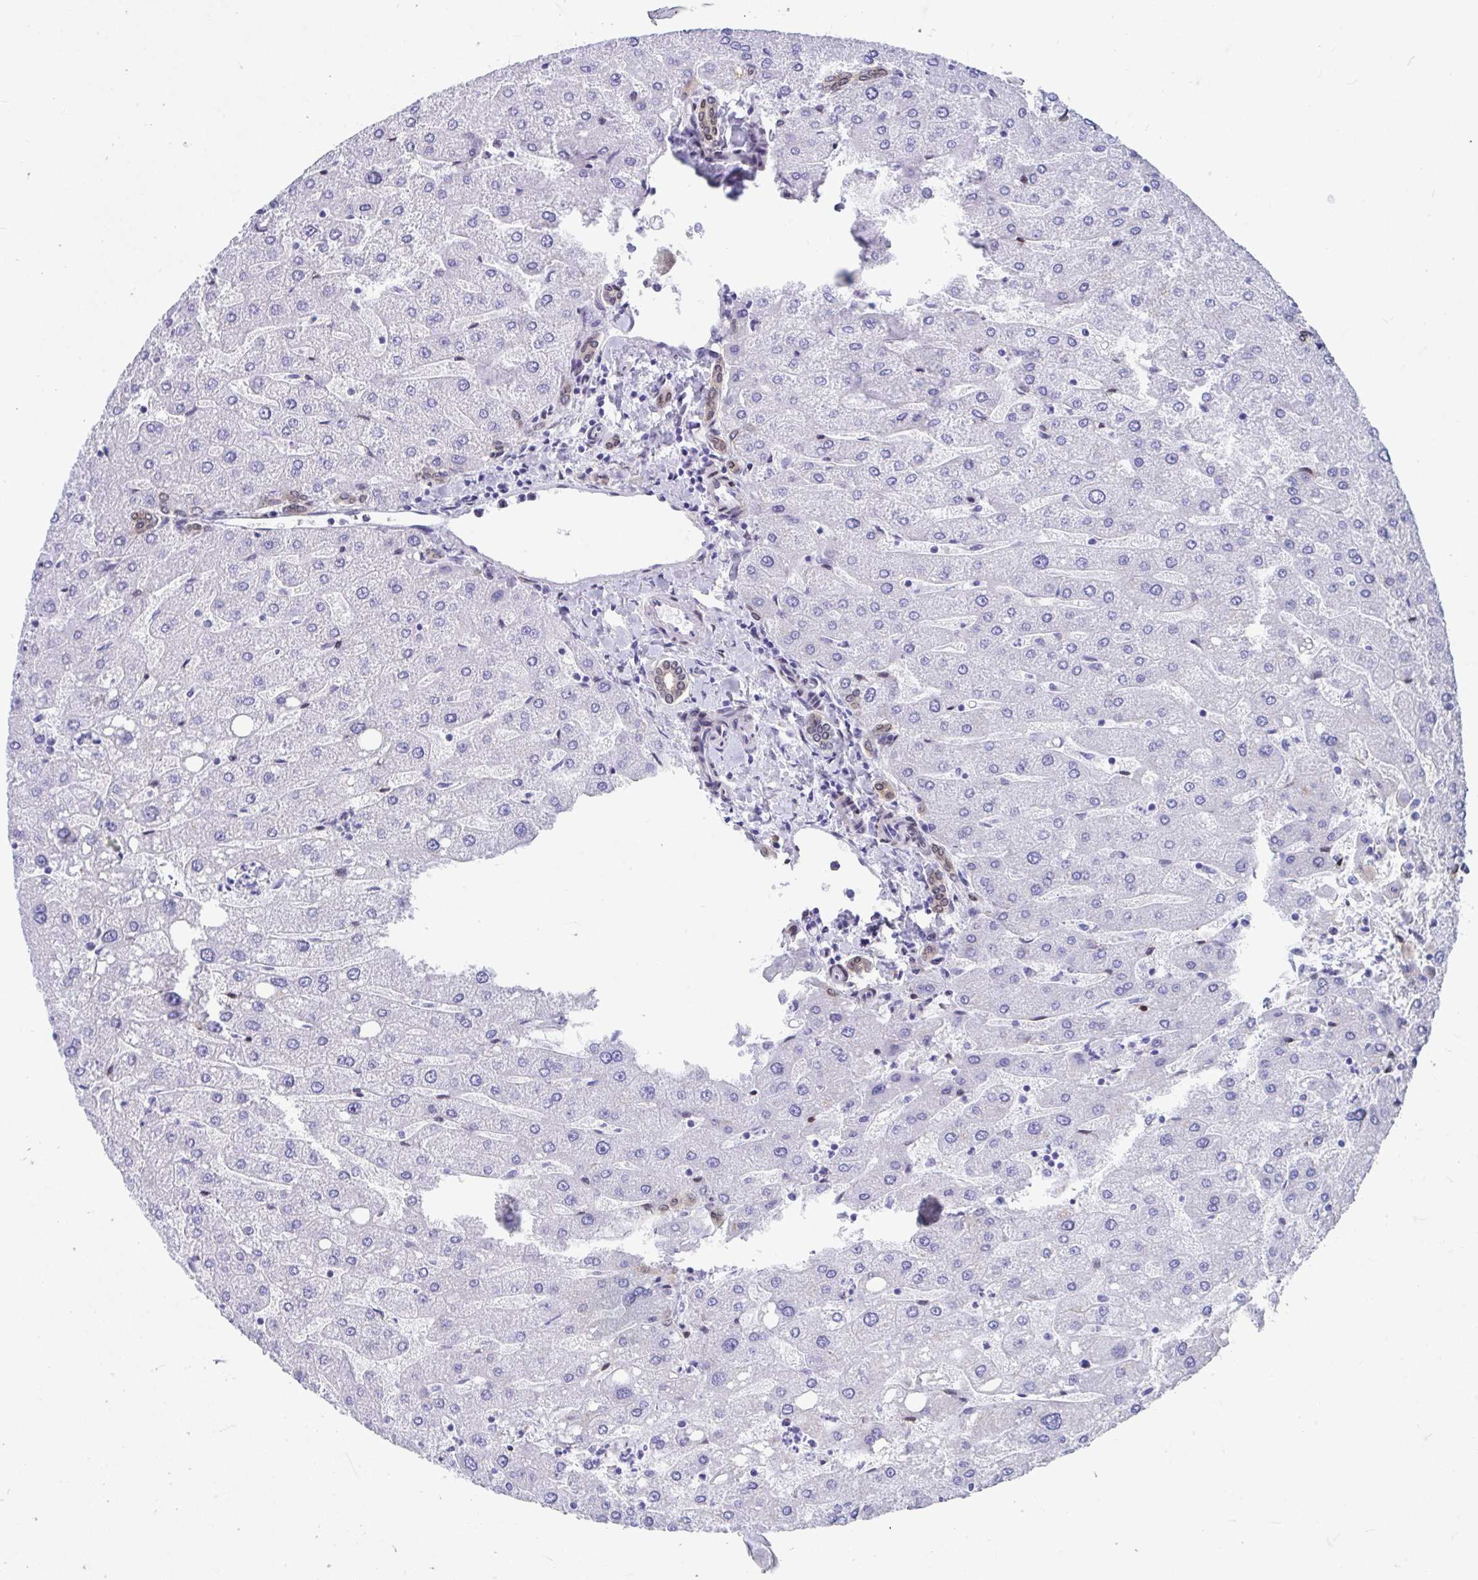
{"staining": {"intensity": "weak", "quantity": "25%-75%", "location": "cytoplasmic/membranous,nuclear"}, "tissue": "liver", "cell_type": "Cholangiocytes", "image_type": "normal", "snomed": [{"axis": "morphology", "description": "Normal tissue, NOS"}, {"axis": "topography", "description": "Liver"}], "caption": "The image reveals staining of normal liver, revealing weak cytoplasmic/membranous,nuclear protein positivity (brown color) within cholangiocytes.", "gene": "RBPMS", "patient": {"sex": "male", "age": 67}}